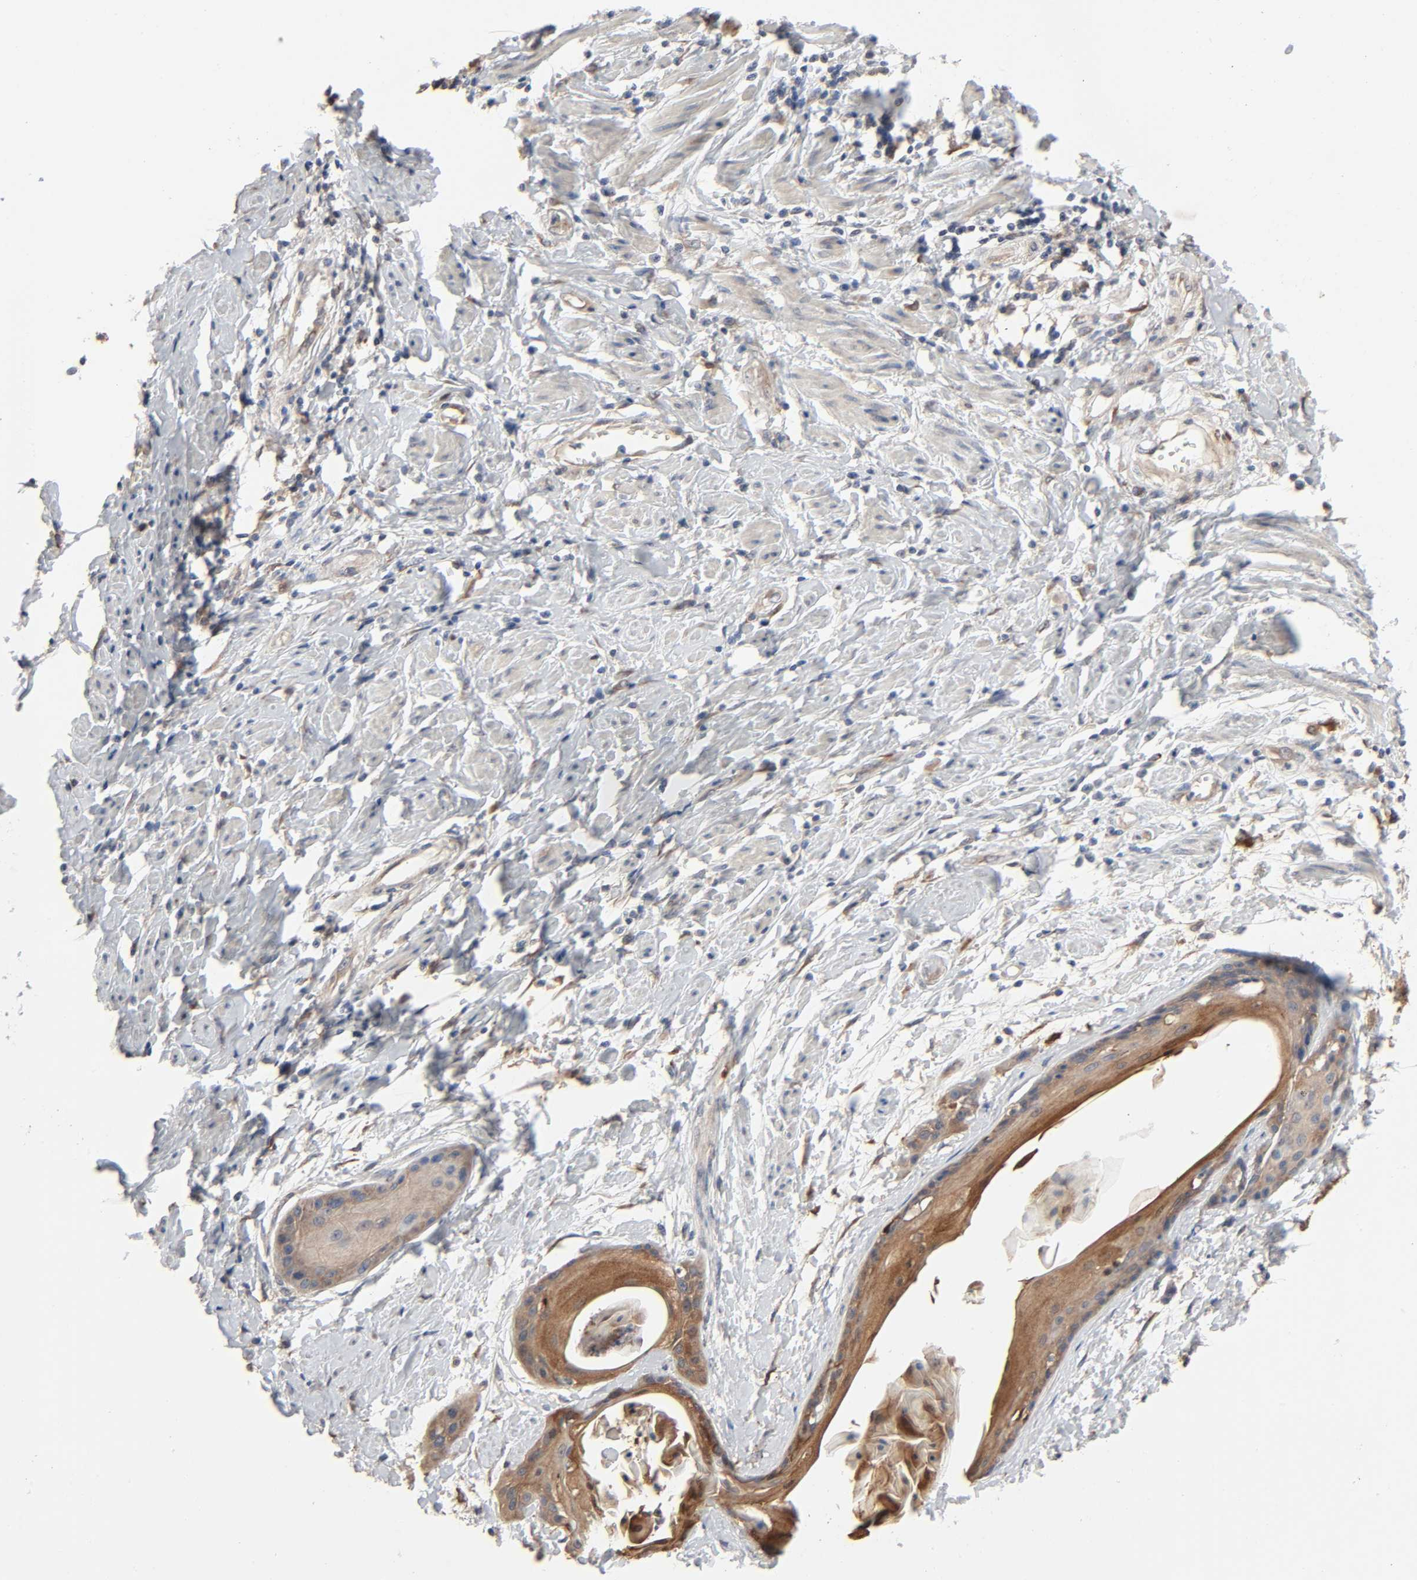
{"staining": {"intensity": "weak", "quantity": ">75%", "location": "cytoplasmic/membranous"}, "tissue": "cervical cancer", "cell_type": "Tumor cells", "image_type": "cancer", "snomed": [{"axis": "morphology", "description": "Squamous cell carcinoma, NOS"}, {"axis": "topography", "description": "Cervix"}], "caption": "DAB immunohistochemical staining of cervical squamous cell carcinoma demonstrates weak cytoplasmic/membranous protein positivity in about >75% of tumor cells.", "gene": "NDRG2", "patient": {"sex": "female", "age": 57}}